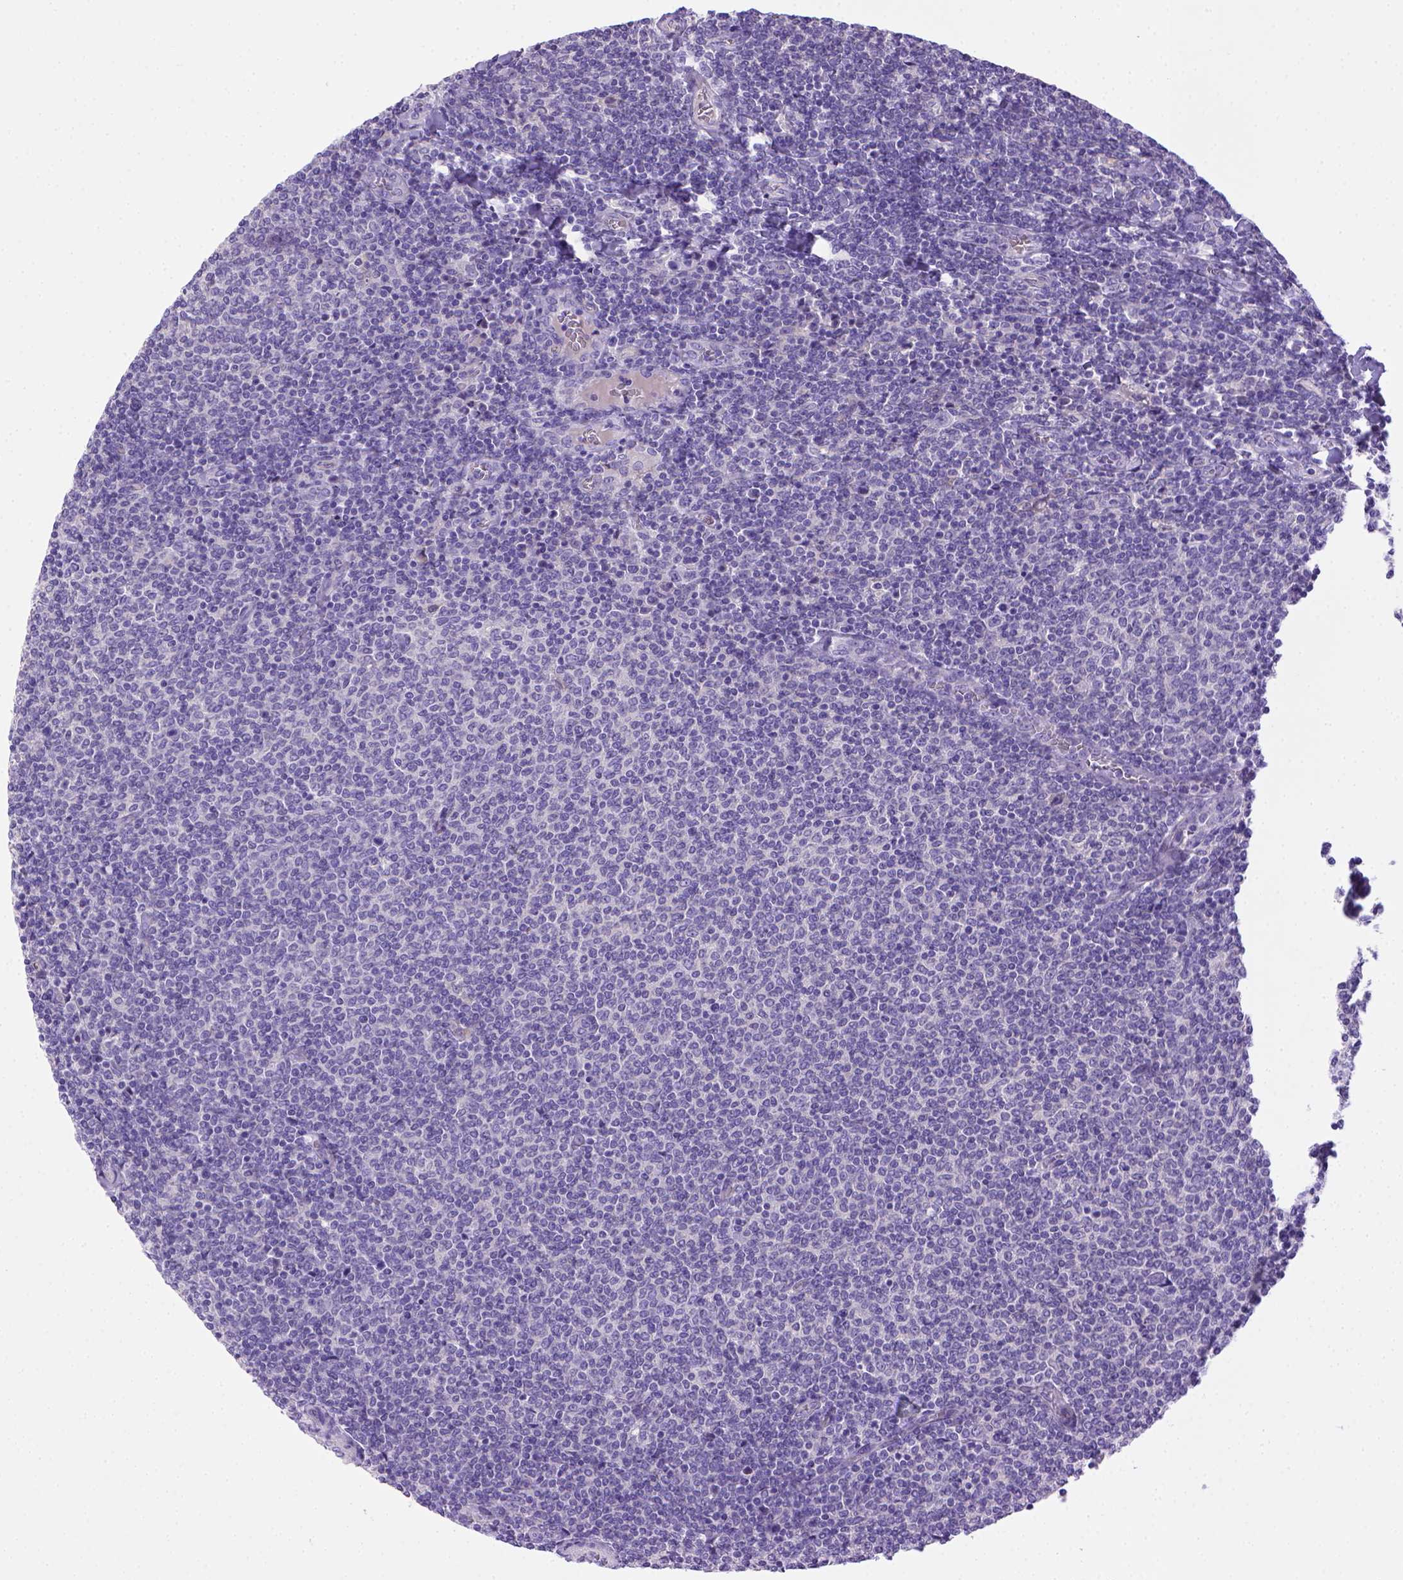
{"staining": {"intensity": "negative", "quantity": "none", "location": "none"}, "tissue": "lymphoma", "cell_type": "Tumor cells", "image_type": "cancer", "snomed": [{"axis": "morphology", "description": "Malignant lymphoma, non-Hodgkin's type, Low grade"}, {"axis": "topography", "description": "Lymph node"}], "caption": "Image shows no significant protein positivity in tumor cells of lymphoma.", "gene": "BAAT", "patient": {"sex": "male", "age": 52}}